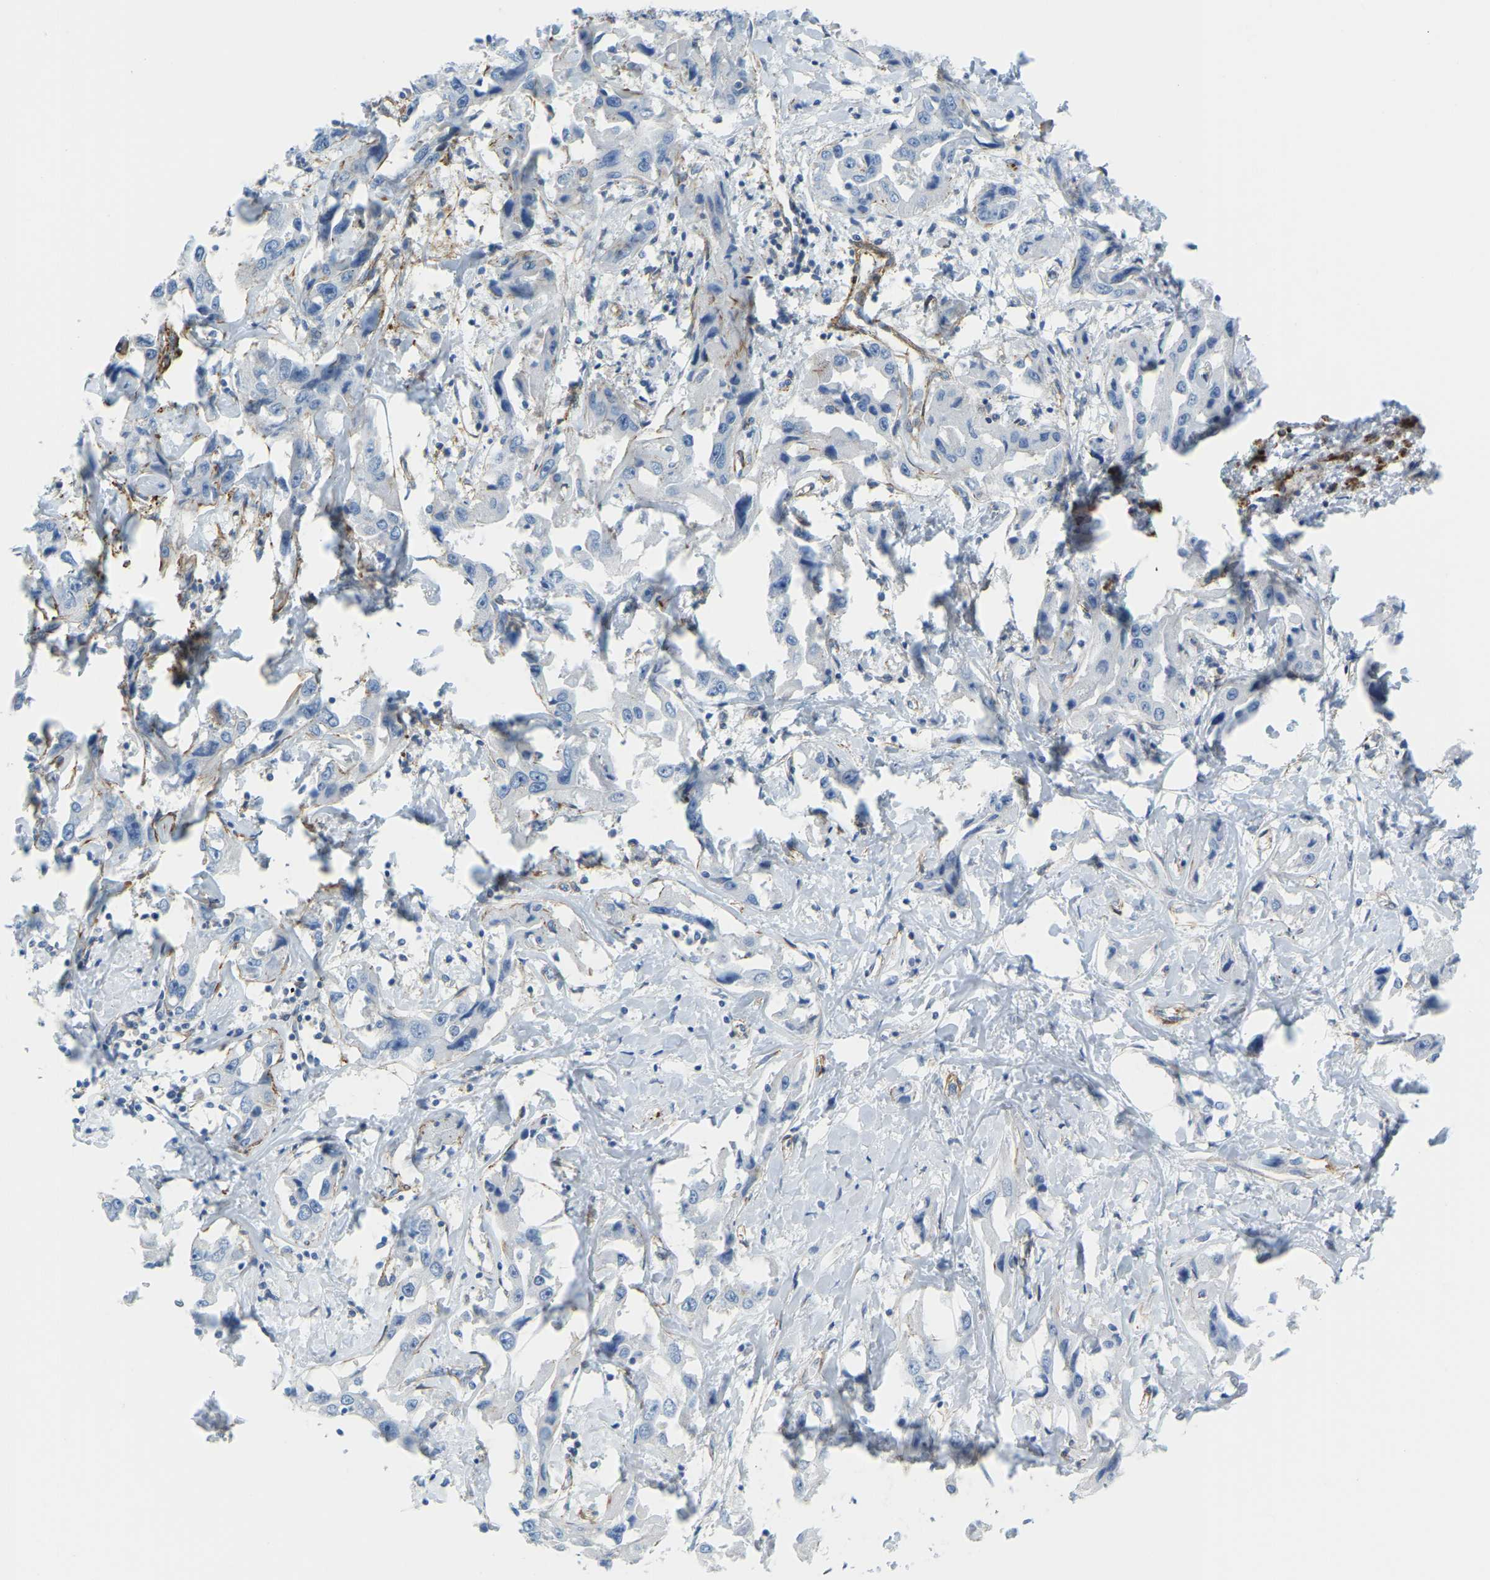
{"staining": {"intensity": "negative", "quantity": "none", "location": "none"}, "tissue": "liver cancer", "cell_type": "Tumor cells", "image_type": "cancer", "snomed": [{"axis": "morphology", "description": "Cholangiocarcinoma"}, {"axis": "topography", "description": "Liver"}], "caption": "This is an immunohistochemistry histopathology image of human liver cancer. There is no staining in tumor cells.", "gene": "MYL3", "patient": {"sex": "male", "age": 59}}